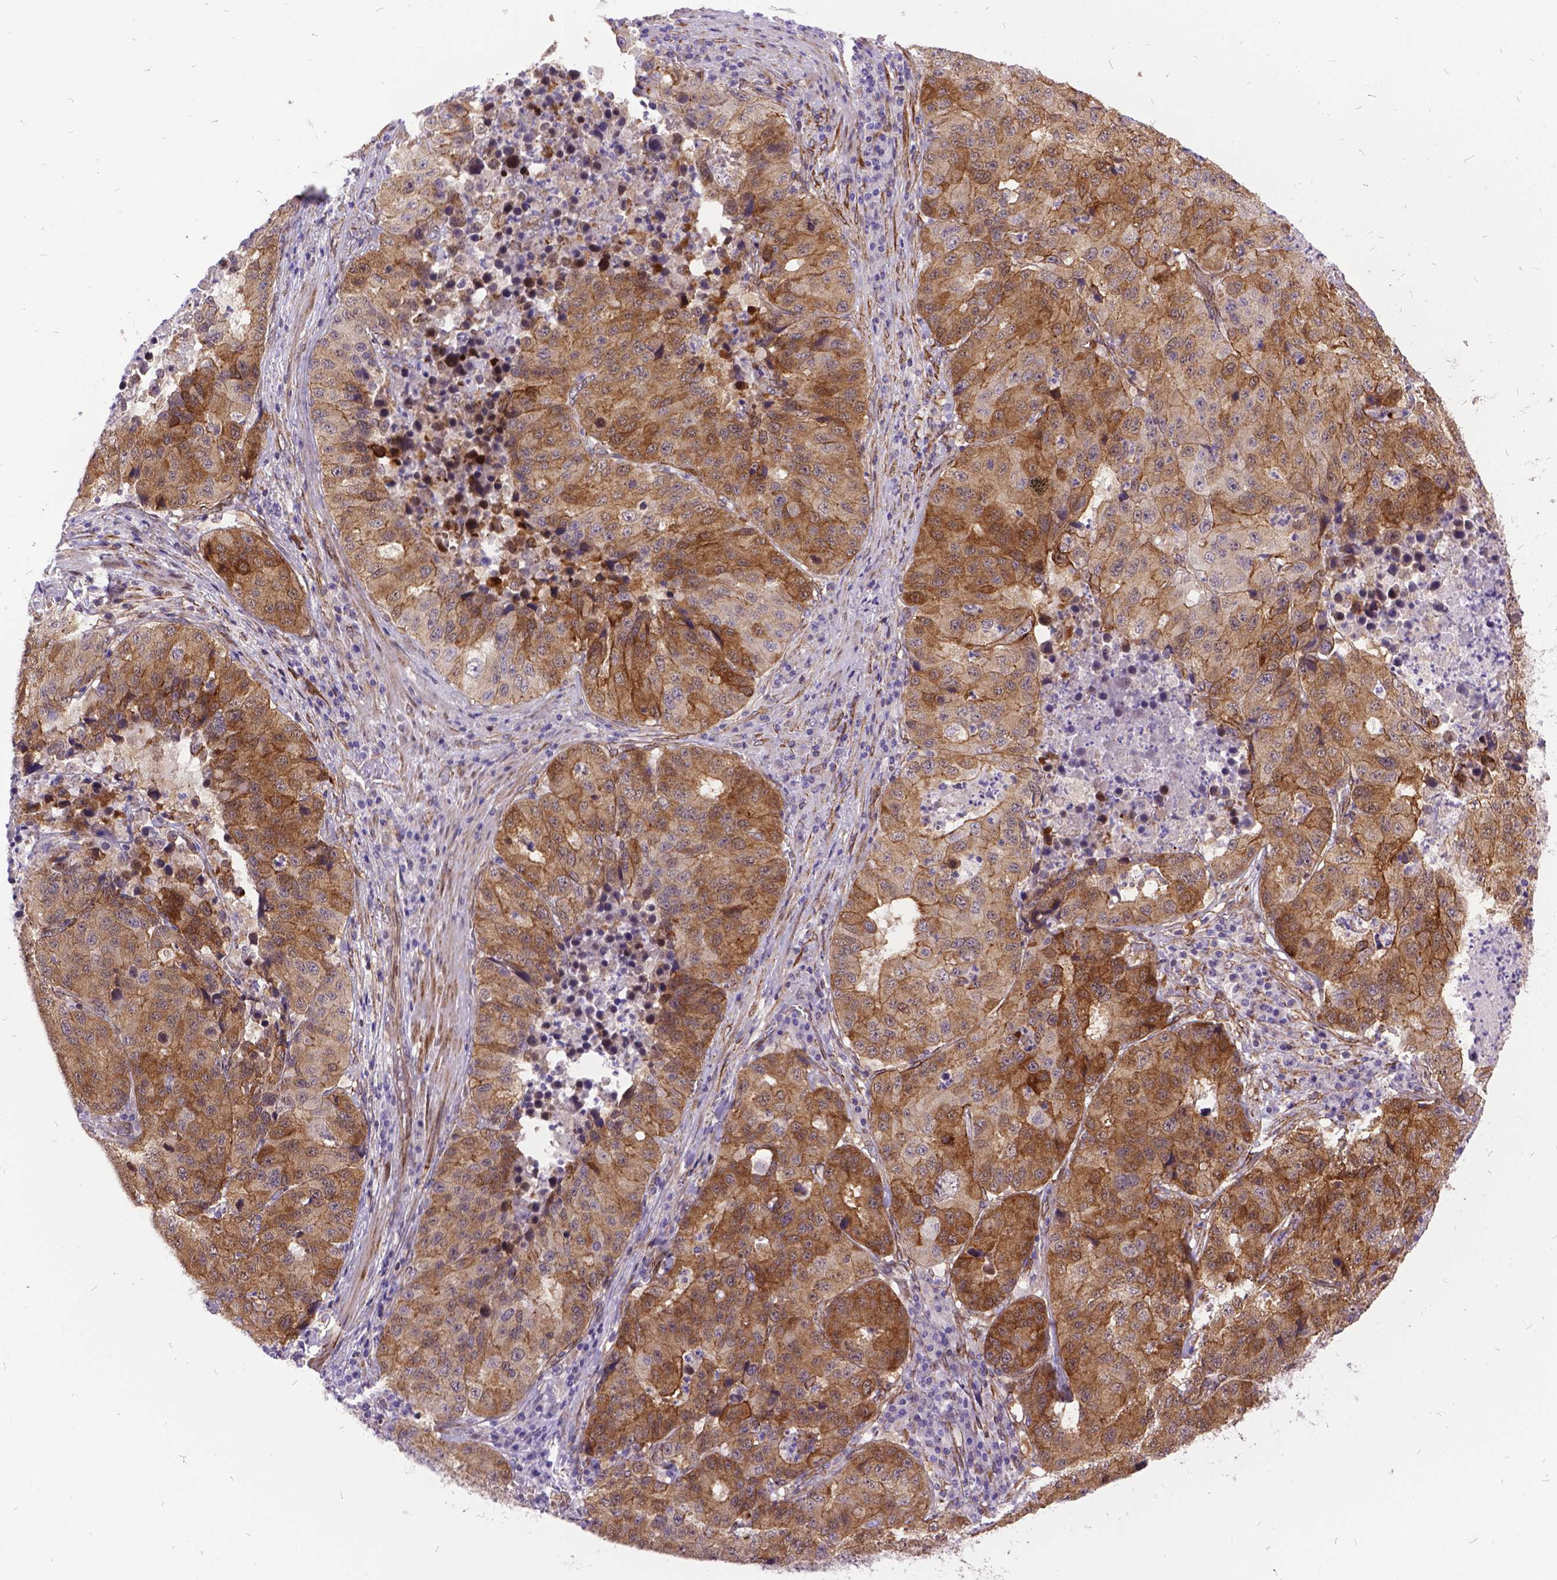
{"staining": {"intensity": "moderate", "quantity": ">75%", "location": "cytoplasmic/membranous"}, "tissue": "stomach cancer", "cell_type": "Tumor cells", "image_type": "cancer", "snomed": [{"axis": "morphology", "description": "Adenocarcinoma, NOS"}, {"axis": "topography", "description": "Stomach"}], "caption": "Moderate cytoplasmic/membranous staining is appreciated in approximately >75% of tumor cells in stomach cancer (adenocarcinoma).", "gene": "GRB7", "patient": {"sex": "male", "age": 71}}